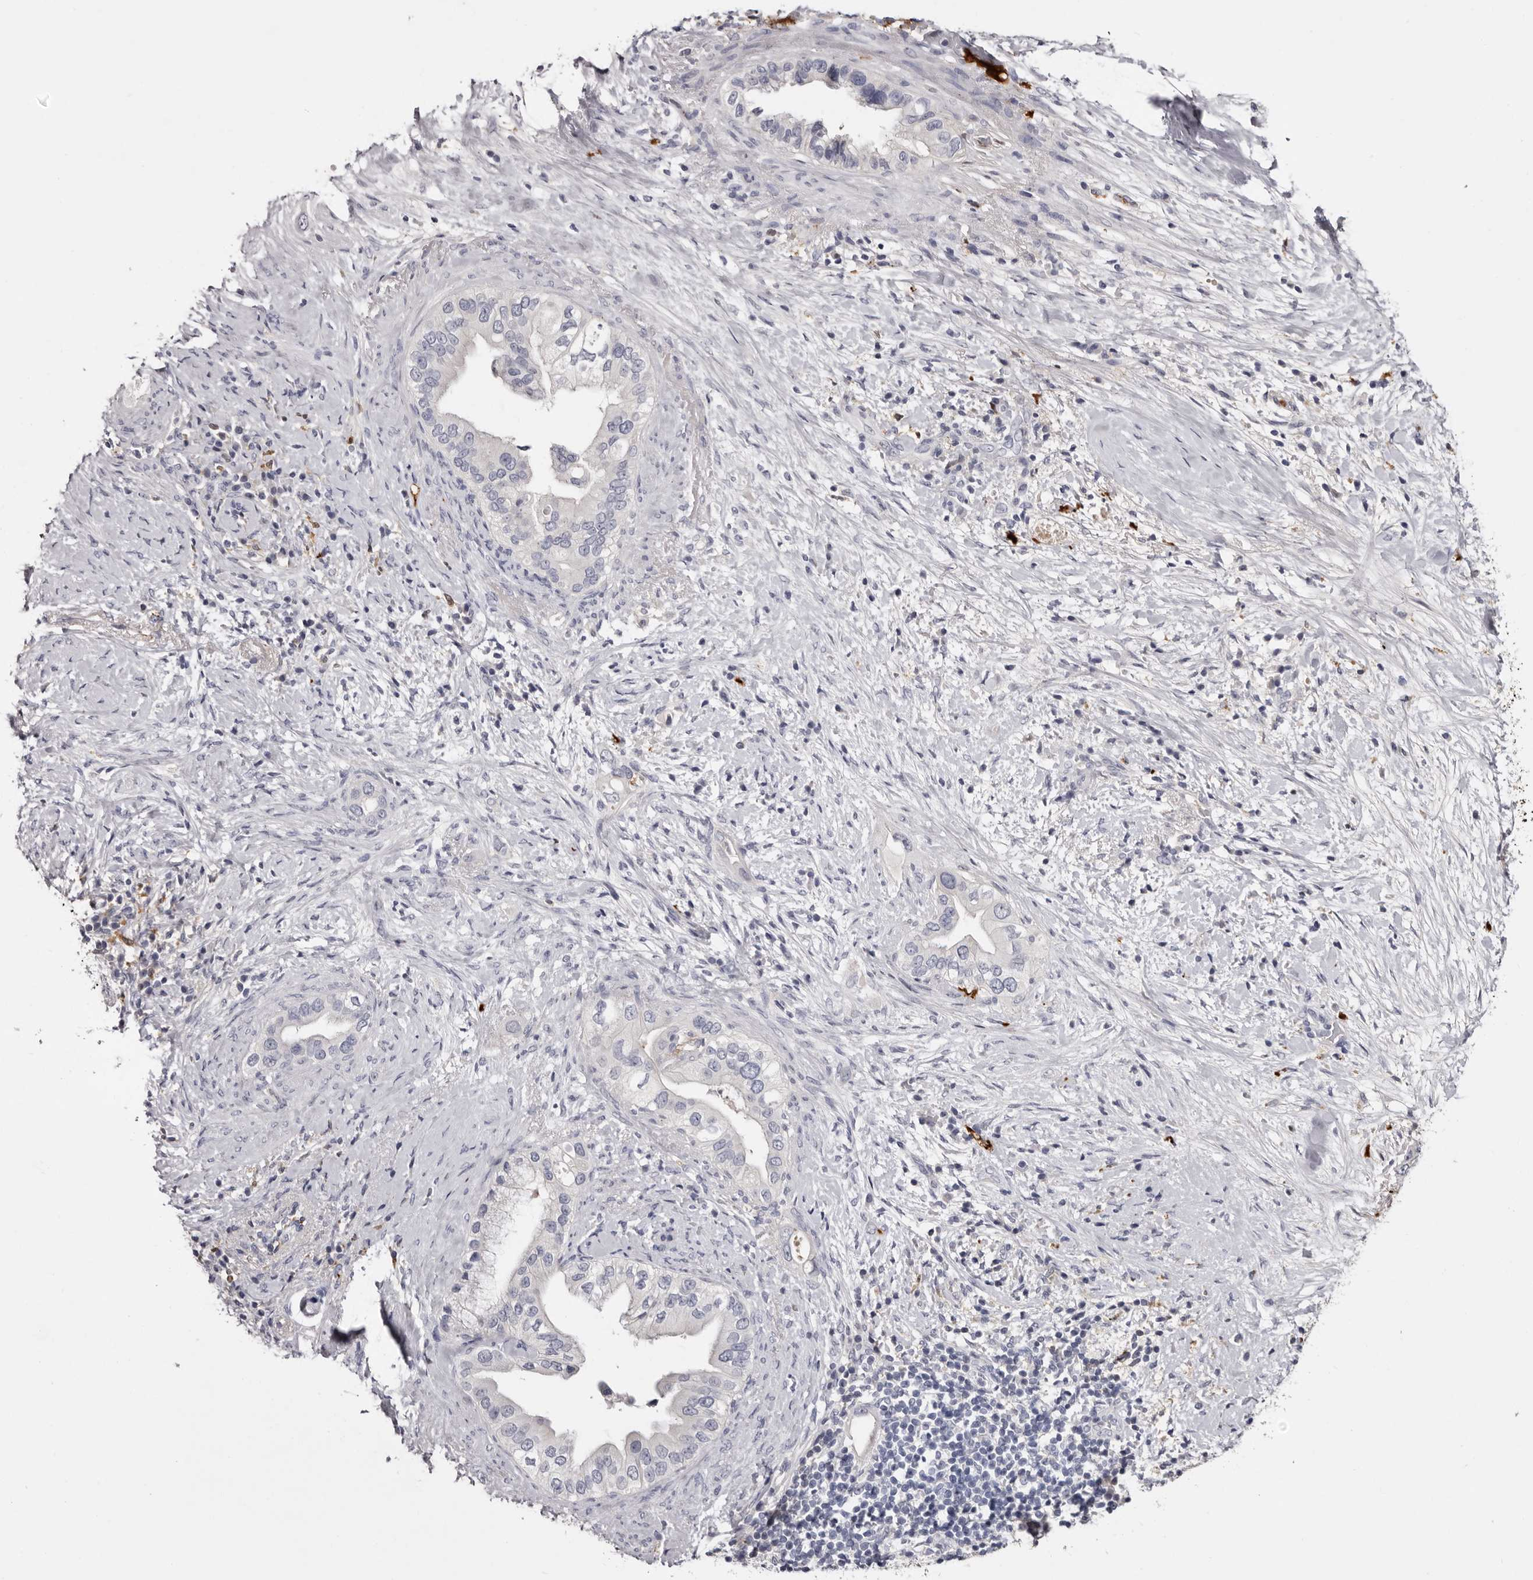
{"staining": {"intensity": "negative", "quantity": "none", "location": "none"}, "tissue": "pancreatic cancer", "cell_type": "Tumor cells", "image_type": "cancer", "snomed": [{"axis": "morphology", "description": "Inflammation, NOS"}, {"axis": "morphology", "description": "Adenocarcinoma, NOS"}, {"axis": "topography", "description": "Pancreas"}], "caption": "This is an IHC image of human pancreatic cancer (adenocarcinoma). There is no expression in tumor cells.", "gene": "KLHL38", "patient": {"sex": "female", "age": 56}}